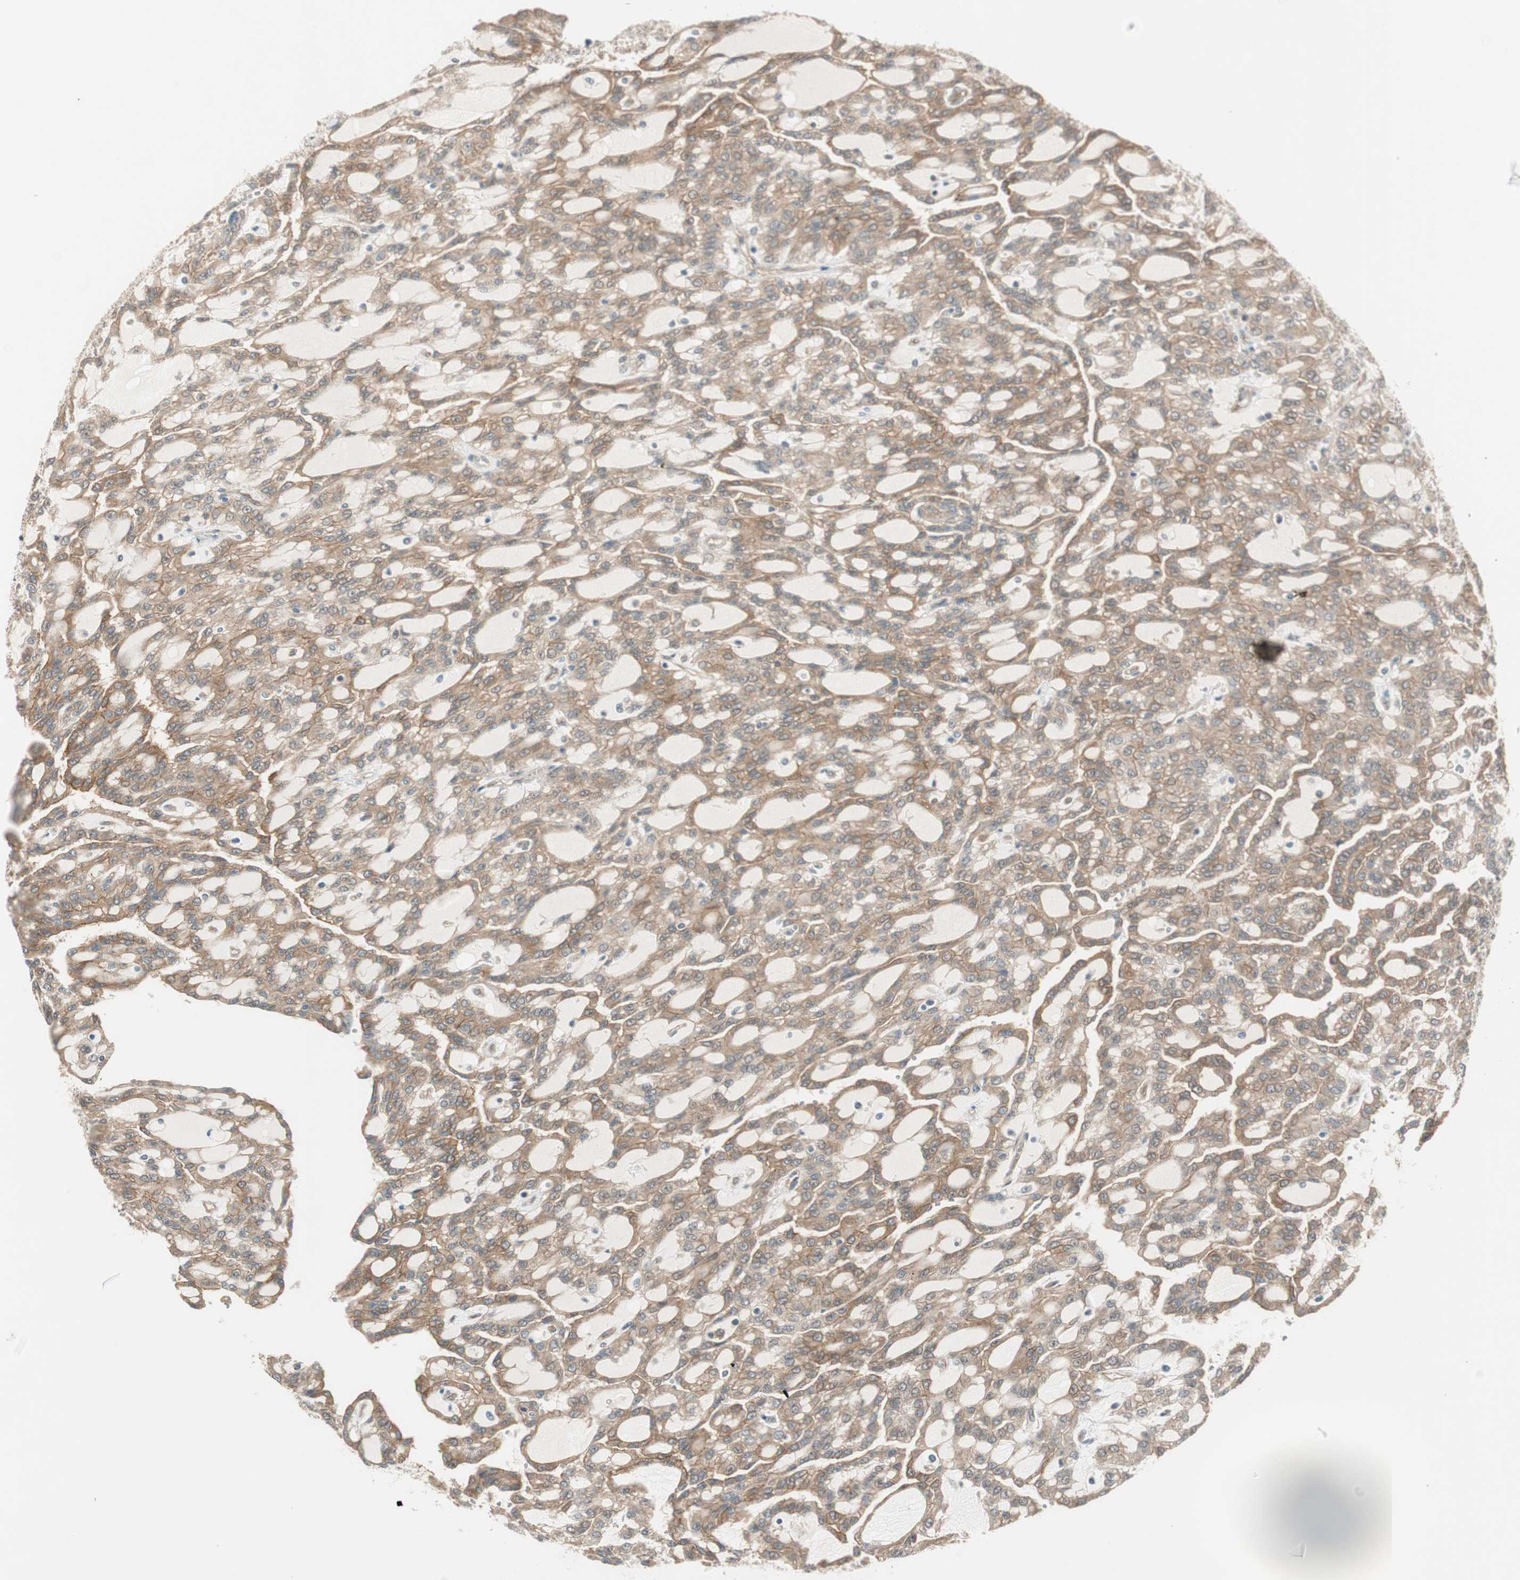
{"staining": {"intensity": "moderate", "quantity": ">75%", "location": "cytoplasmic/membranous"}, "tissue": "renal cancer", "cell_type": "Tumor cells", "image_type": "cancer", "snomed": [{"axis": "morphology", "description": "Adenocarcinoma, NOS"}, {"axis": "topography", "description": "Kidney"}], "caption": "A brown stain shows moderate cytoplasmic/membranous positivity of a protein in adenocarcinoma (renal) tumor cells.", "gene": "PSMD8", "patient": {"sex": "male", "age": 63}}